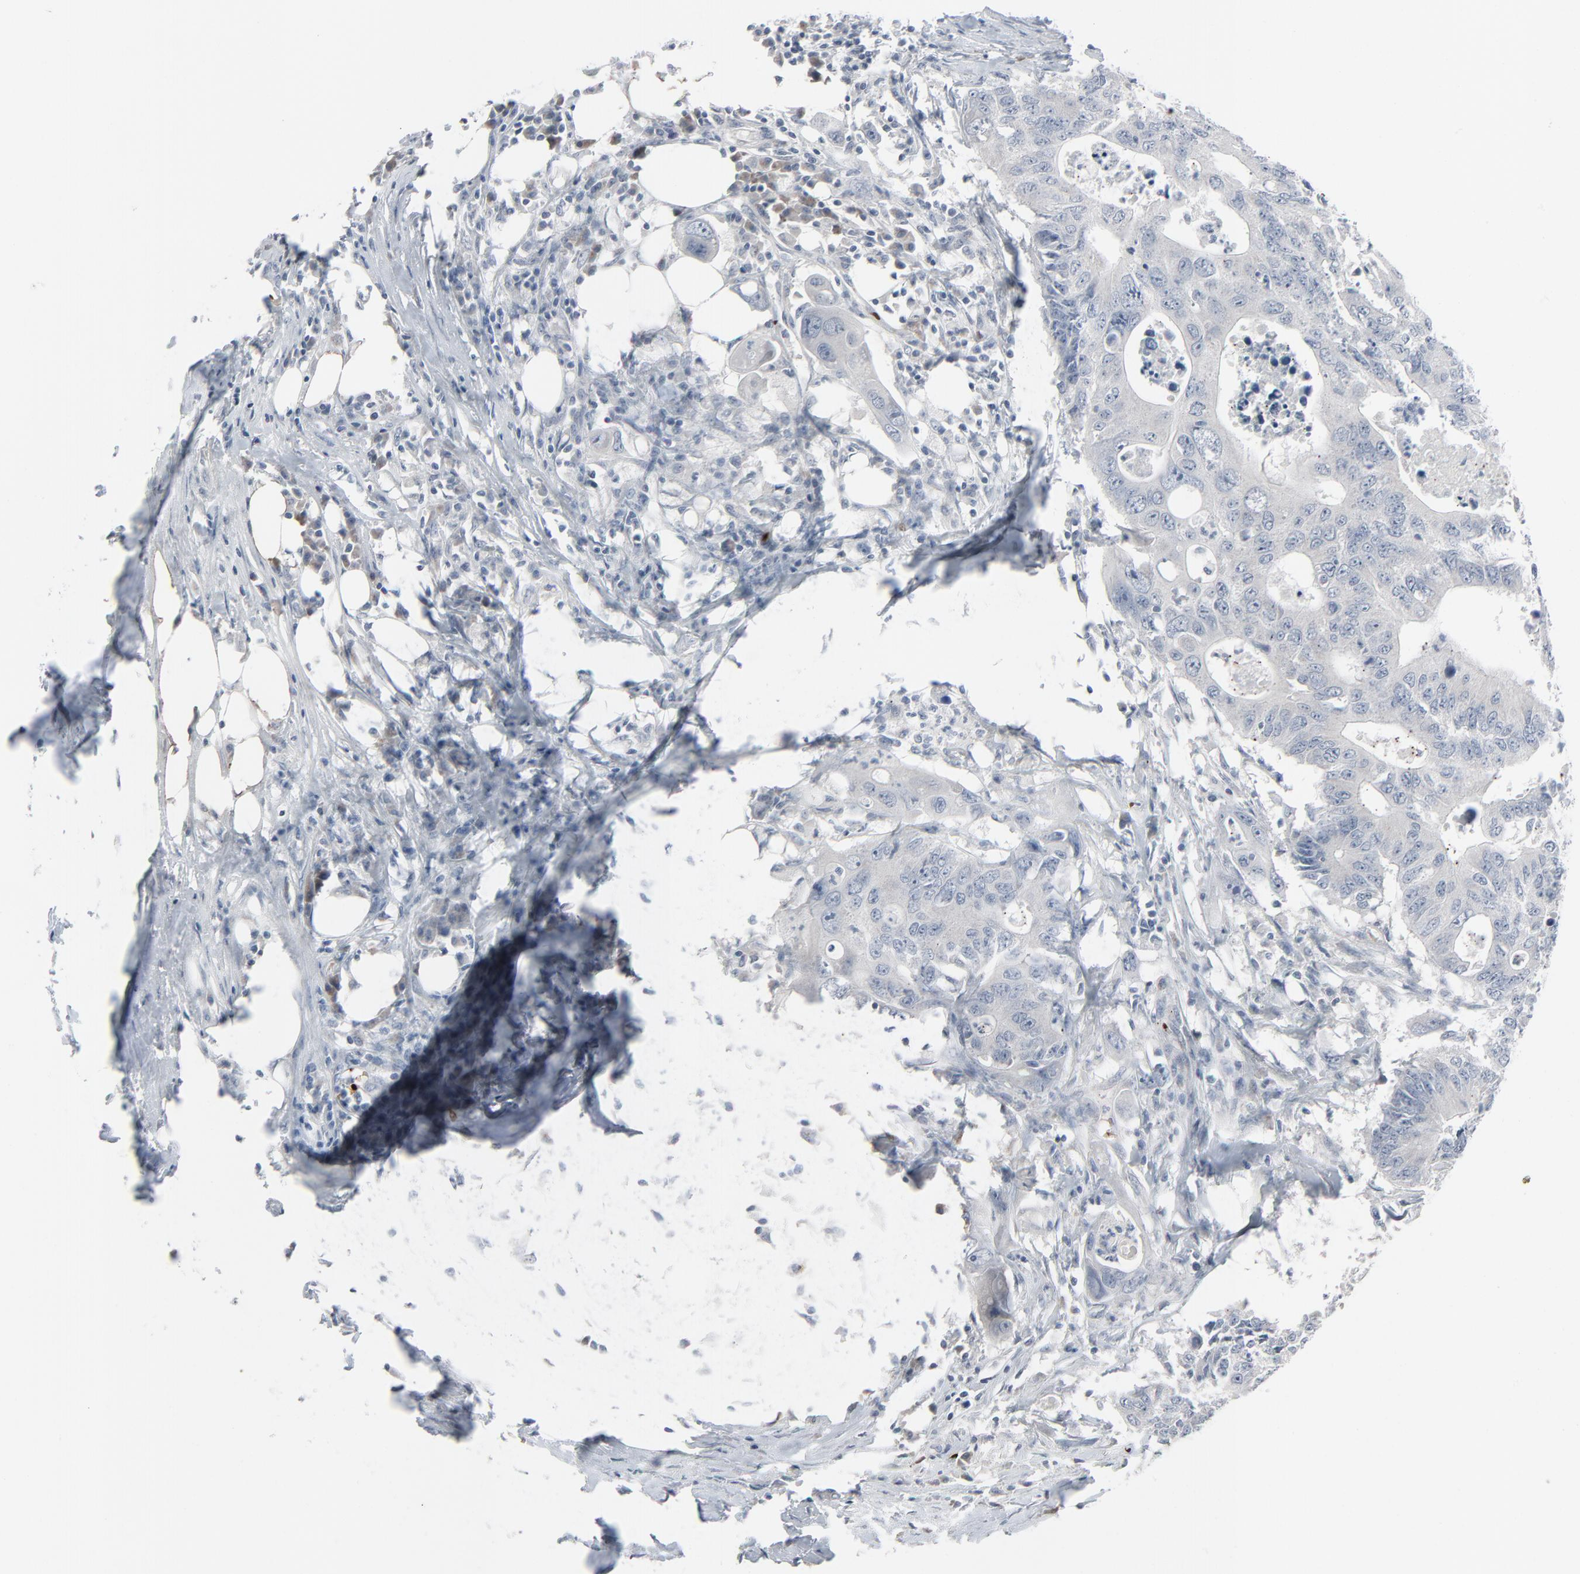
{"staining": {"intensity": "negative", "quantity": "none", "location": "none"}, "tissue": "colorectal cancer", "cell_type": "Tumor cells", "image_type": "cancer", "snomed": [{"axis": "morphology", "description": "Adenocarcinoma, NOS"}, {"axis": "topography", "description": "Colon"}], "caption": "Image shows no significant protein staining in tumor cells of adenocarcinoma (colorectal).", "gene": "SAGE1", "patient": {"sex": "male", "age": 71}}